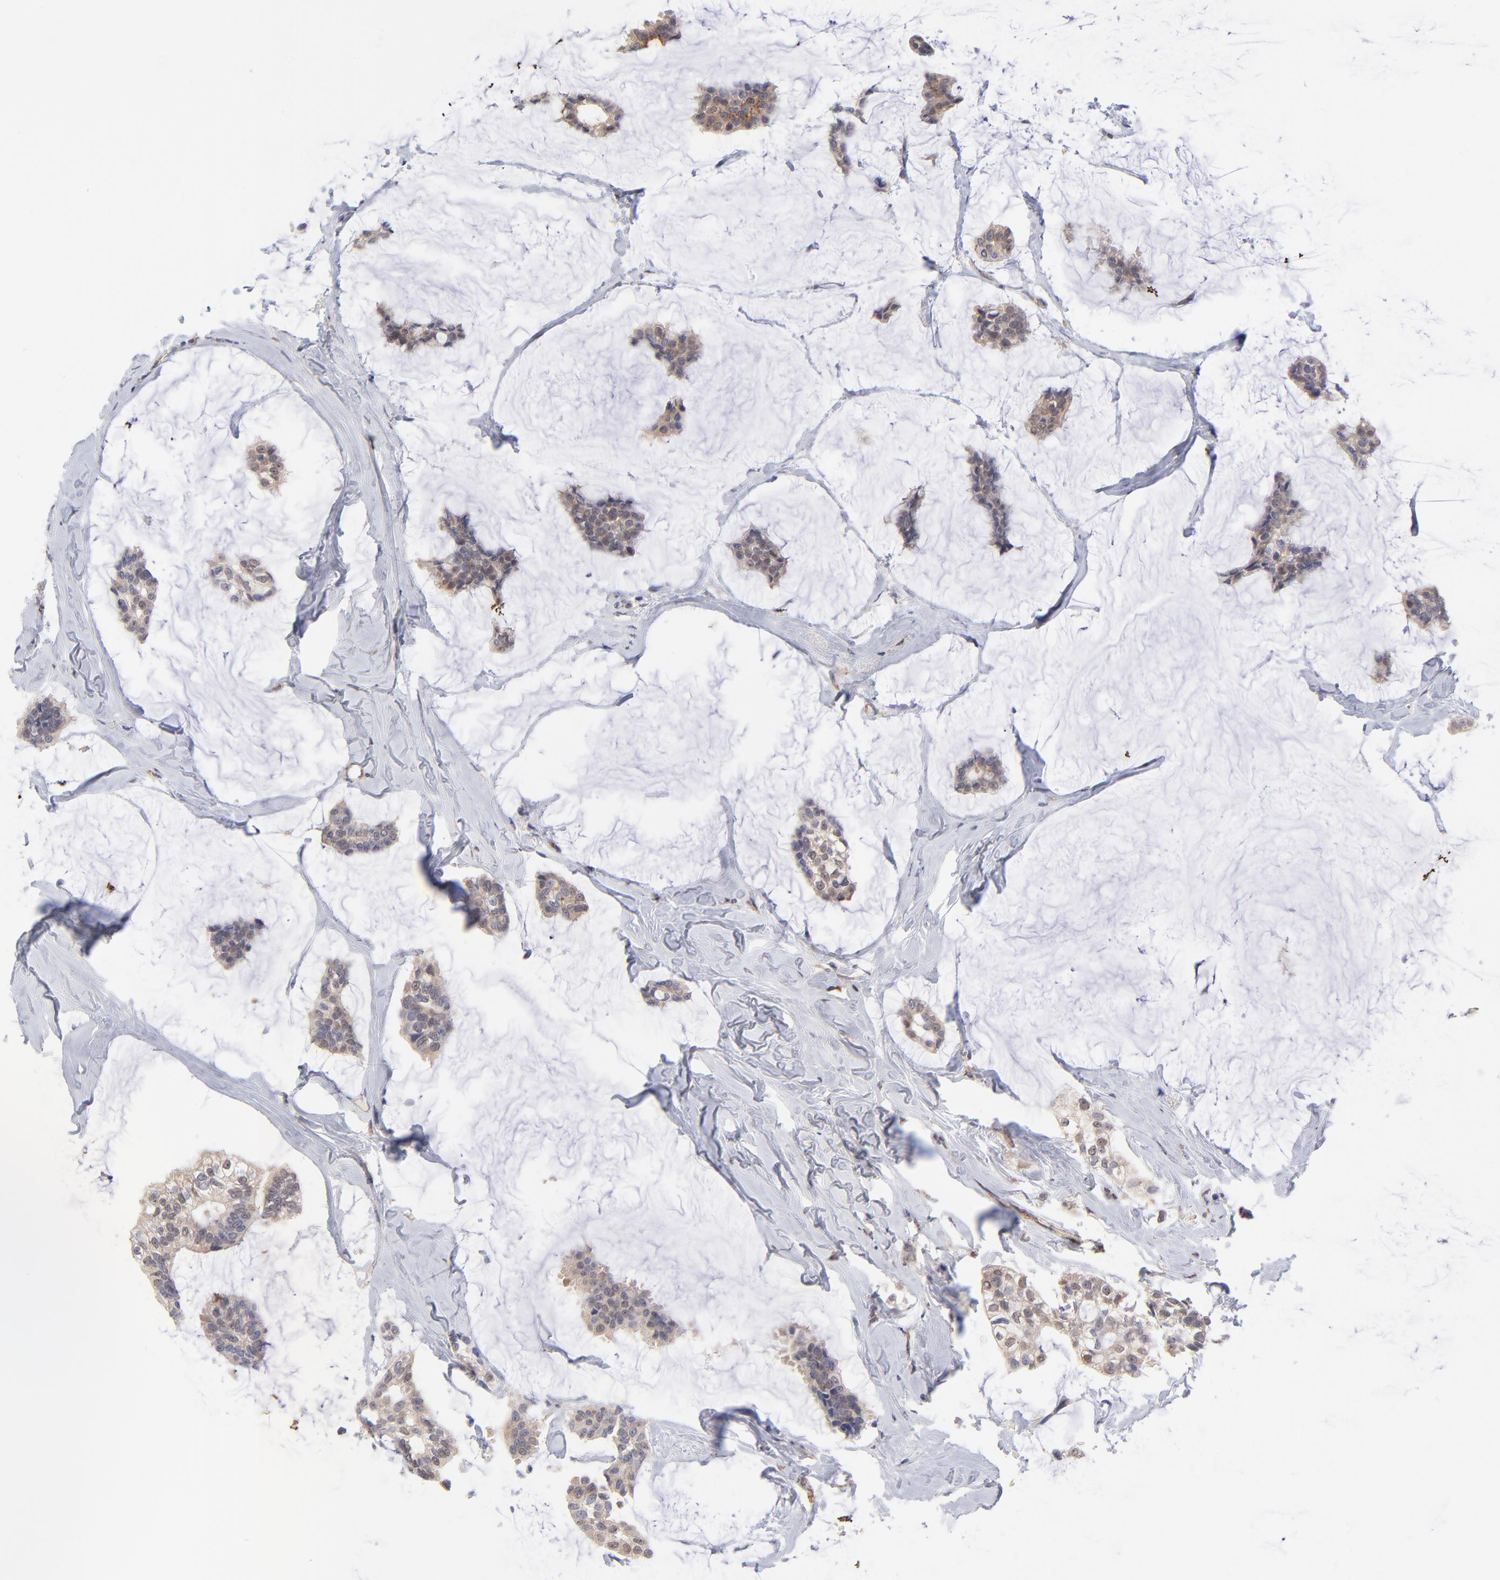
{"staining": {"intensity": "moderate", "quantity": ">75%", "location": "cytoplasmic/membranous"}, "tissue": "breast cancer", "cell_type": "Tumor cells", "image_type": "cancer", "snomed": [{"axis": "morphology", "description": "Duct carcinoma"}, {"axis": "topography", "description": "Breast"}], "caption": "Tumor cells demonstrate moderate cytoplasmic/membranous staining in about >75% of cells in breast cancer (intraductal carcinoma). Nuclei are stained in blue.", "gene": "UBE2H", "patient": {"sex": "female", "age": 93}}